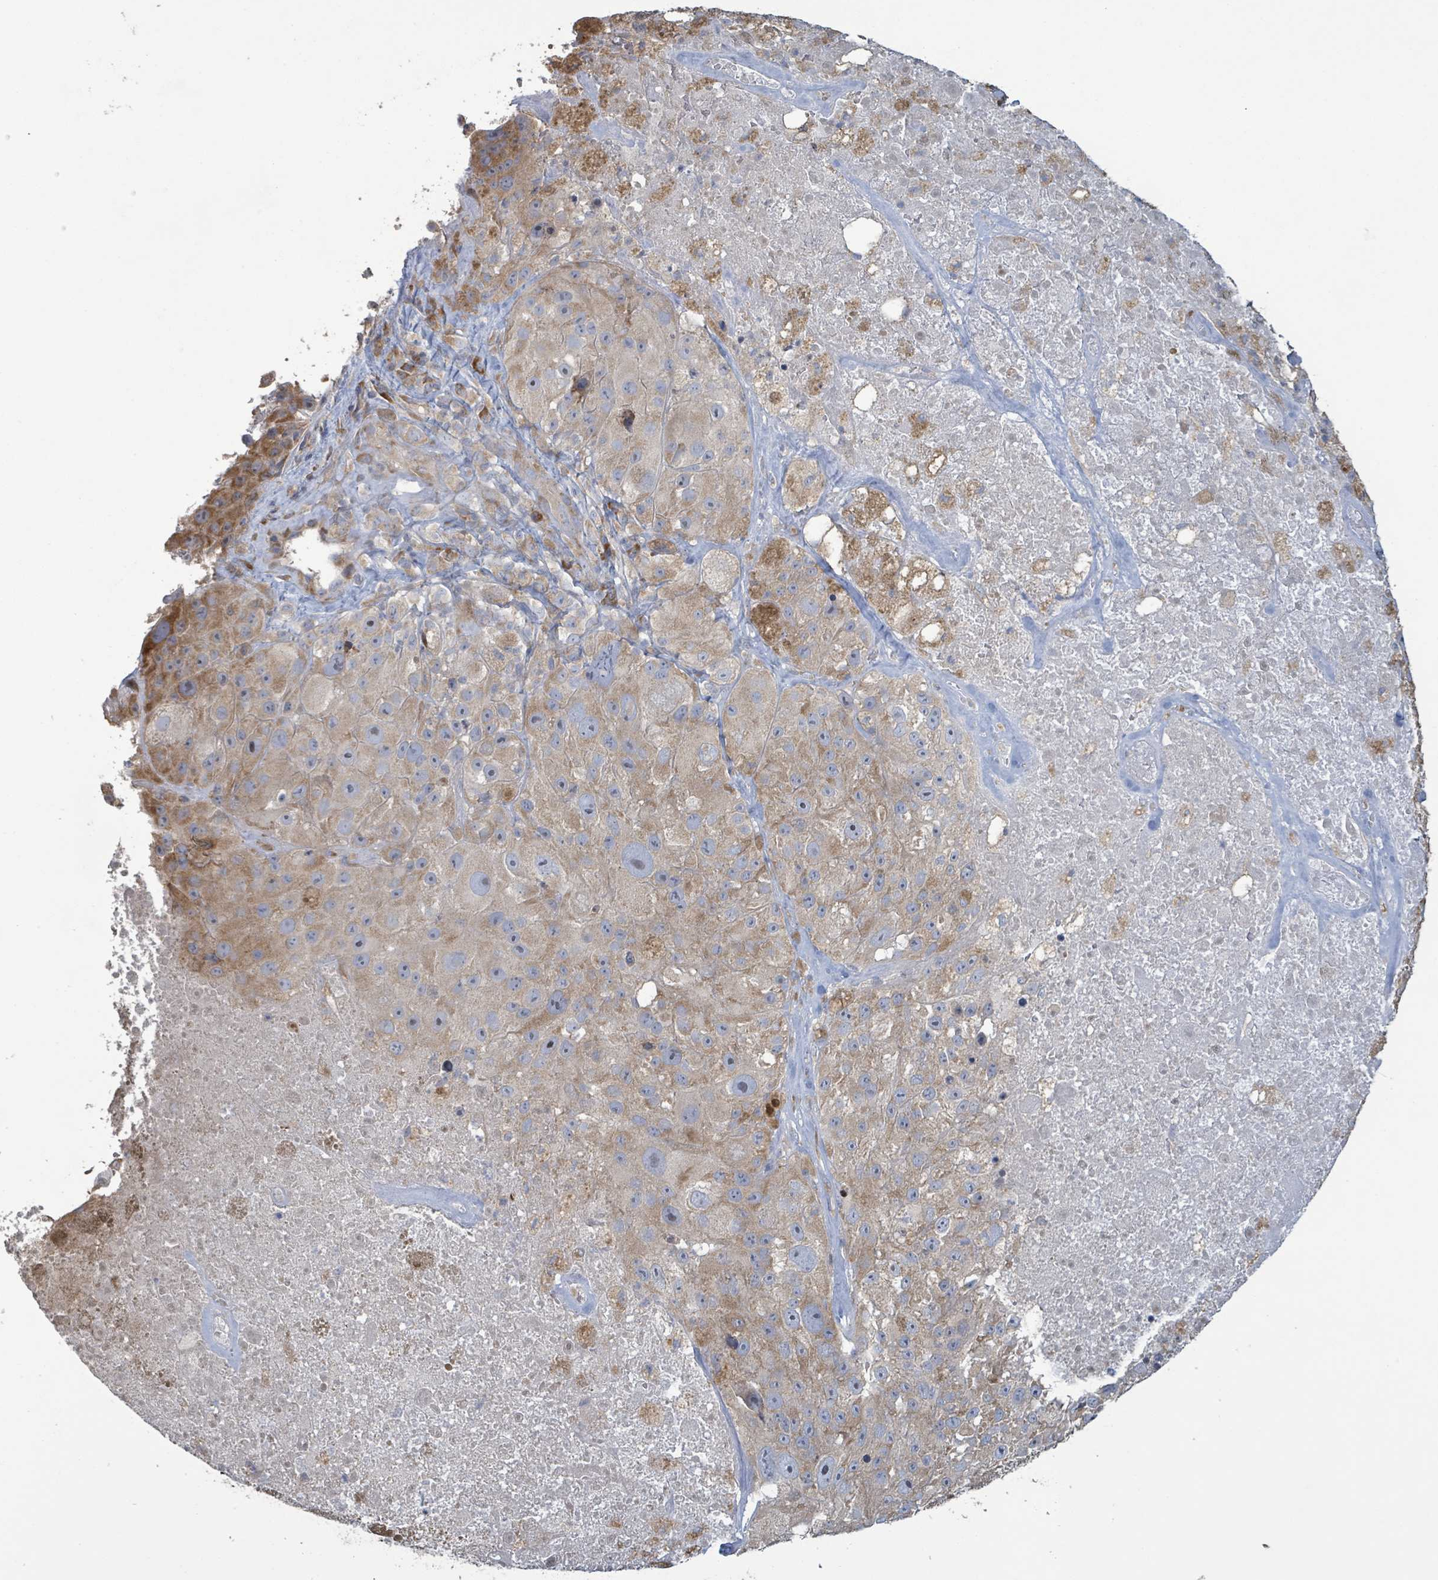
{"staining": {"intensity": "moderate", "quantity": "25%-75%", "location": "cytoplasmic/membranous"}, "tissue": "melanoma", "cell_type": "Tumor cells", "image_type": "cancer", "snomed": [{"axis": "morphology", "description": "Malignant melanoma, Metastatic site"}, {"axis": "topography", "description": "Lymph node"}], "caption": "Immunohistochemical staining of human melanoma shows medium levels of moderate cytoplasmic/membranous staining in about 25%-75% of tumor cells.", "gene": "RPL32", "patient": {"sex": "male", "age": 62}}